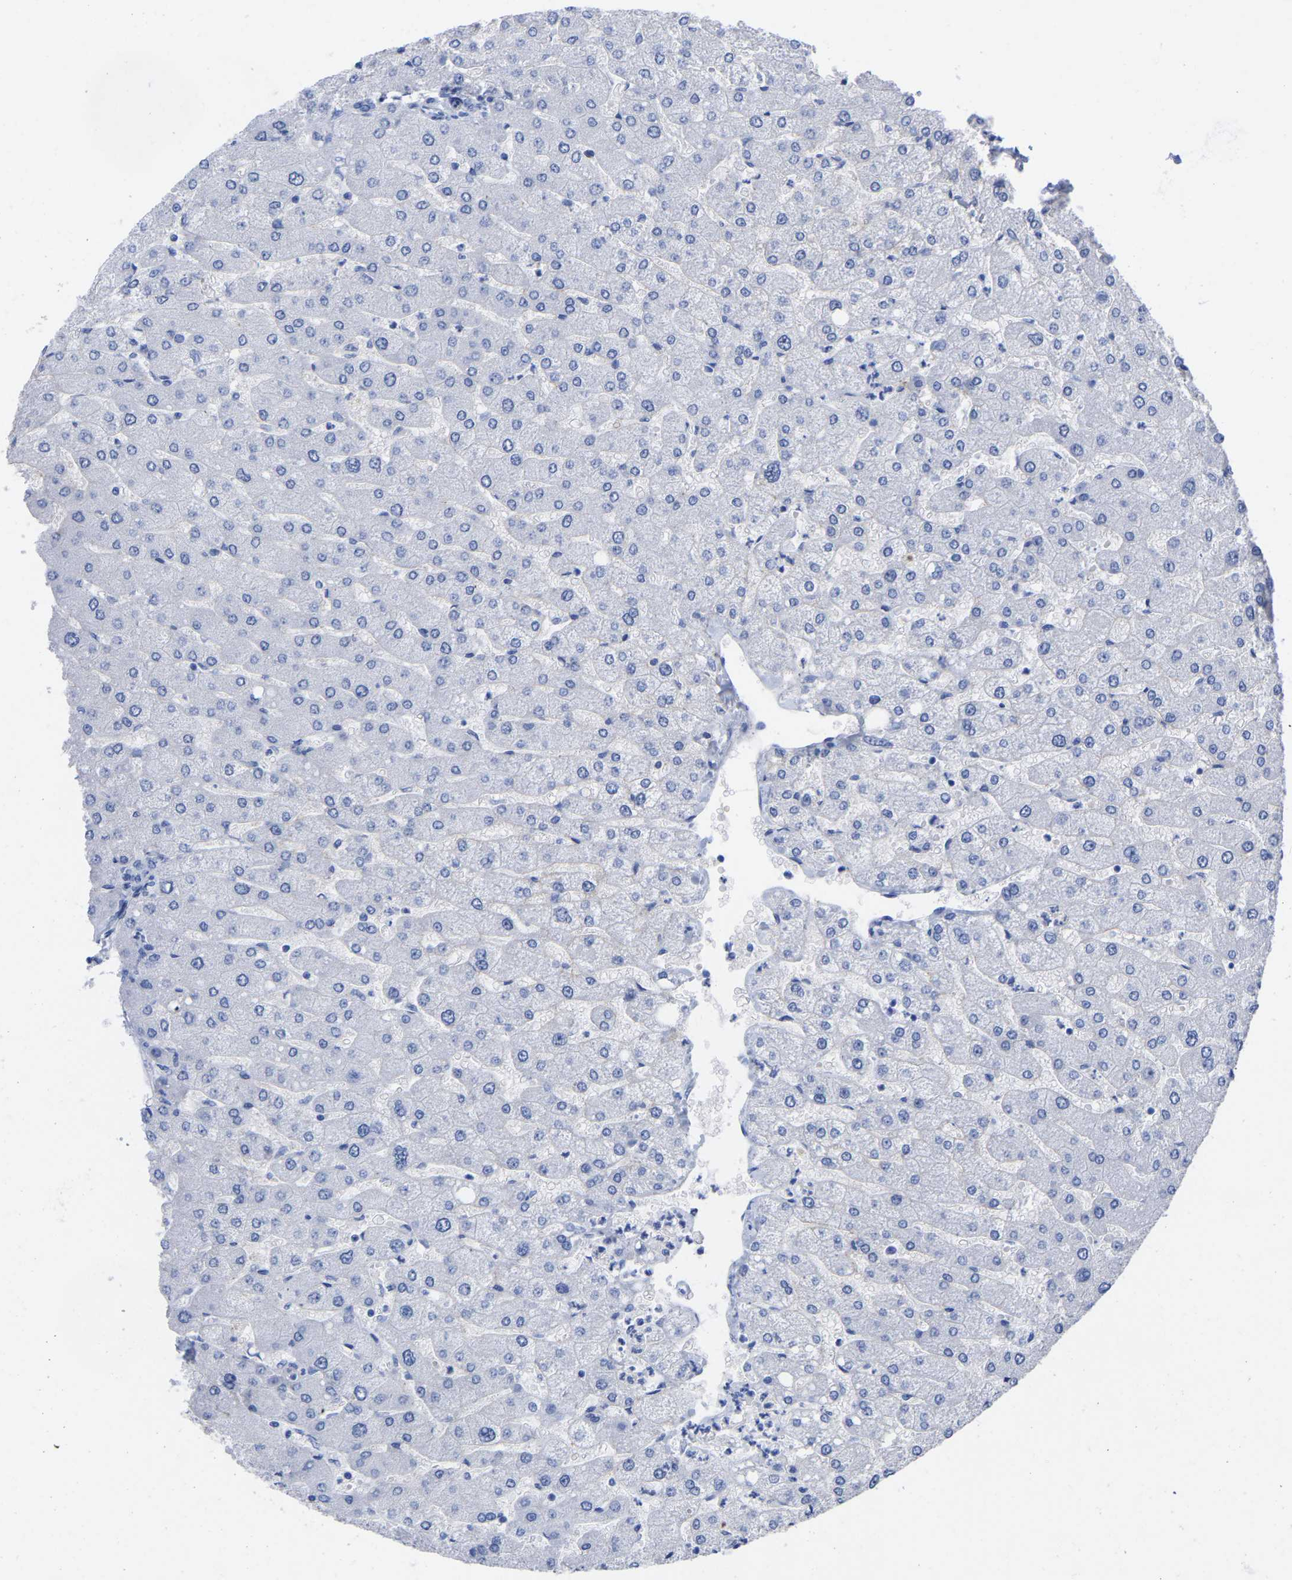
{"staining": {"intensity": "negative", "quantity": "none", "location": "none"}, "tissue": "liver", "cell_type": "Cholangiocytes", "image_type": "normal", "snomed": [{"axis": "morphology", "description": "Normal tissue, NOS"}, {"axis": "topography", "description": "Liver"}], "caption": "An image of liver stained for a protein reveals no brown staining in cholangiocytes.", "gene": "HAPLN1", "patient": {"sex": "male", "age": 55}}